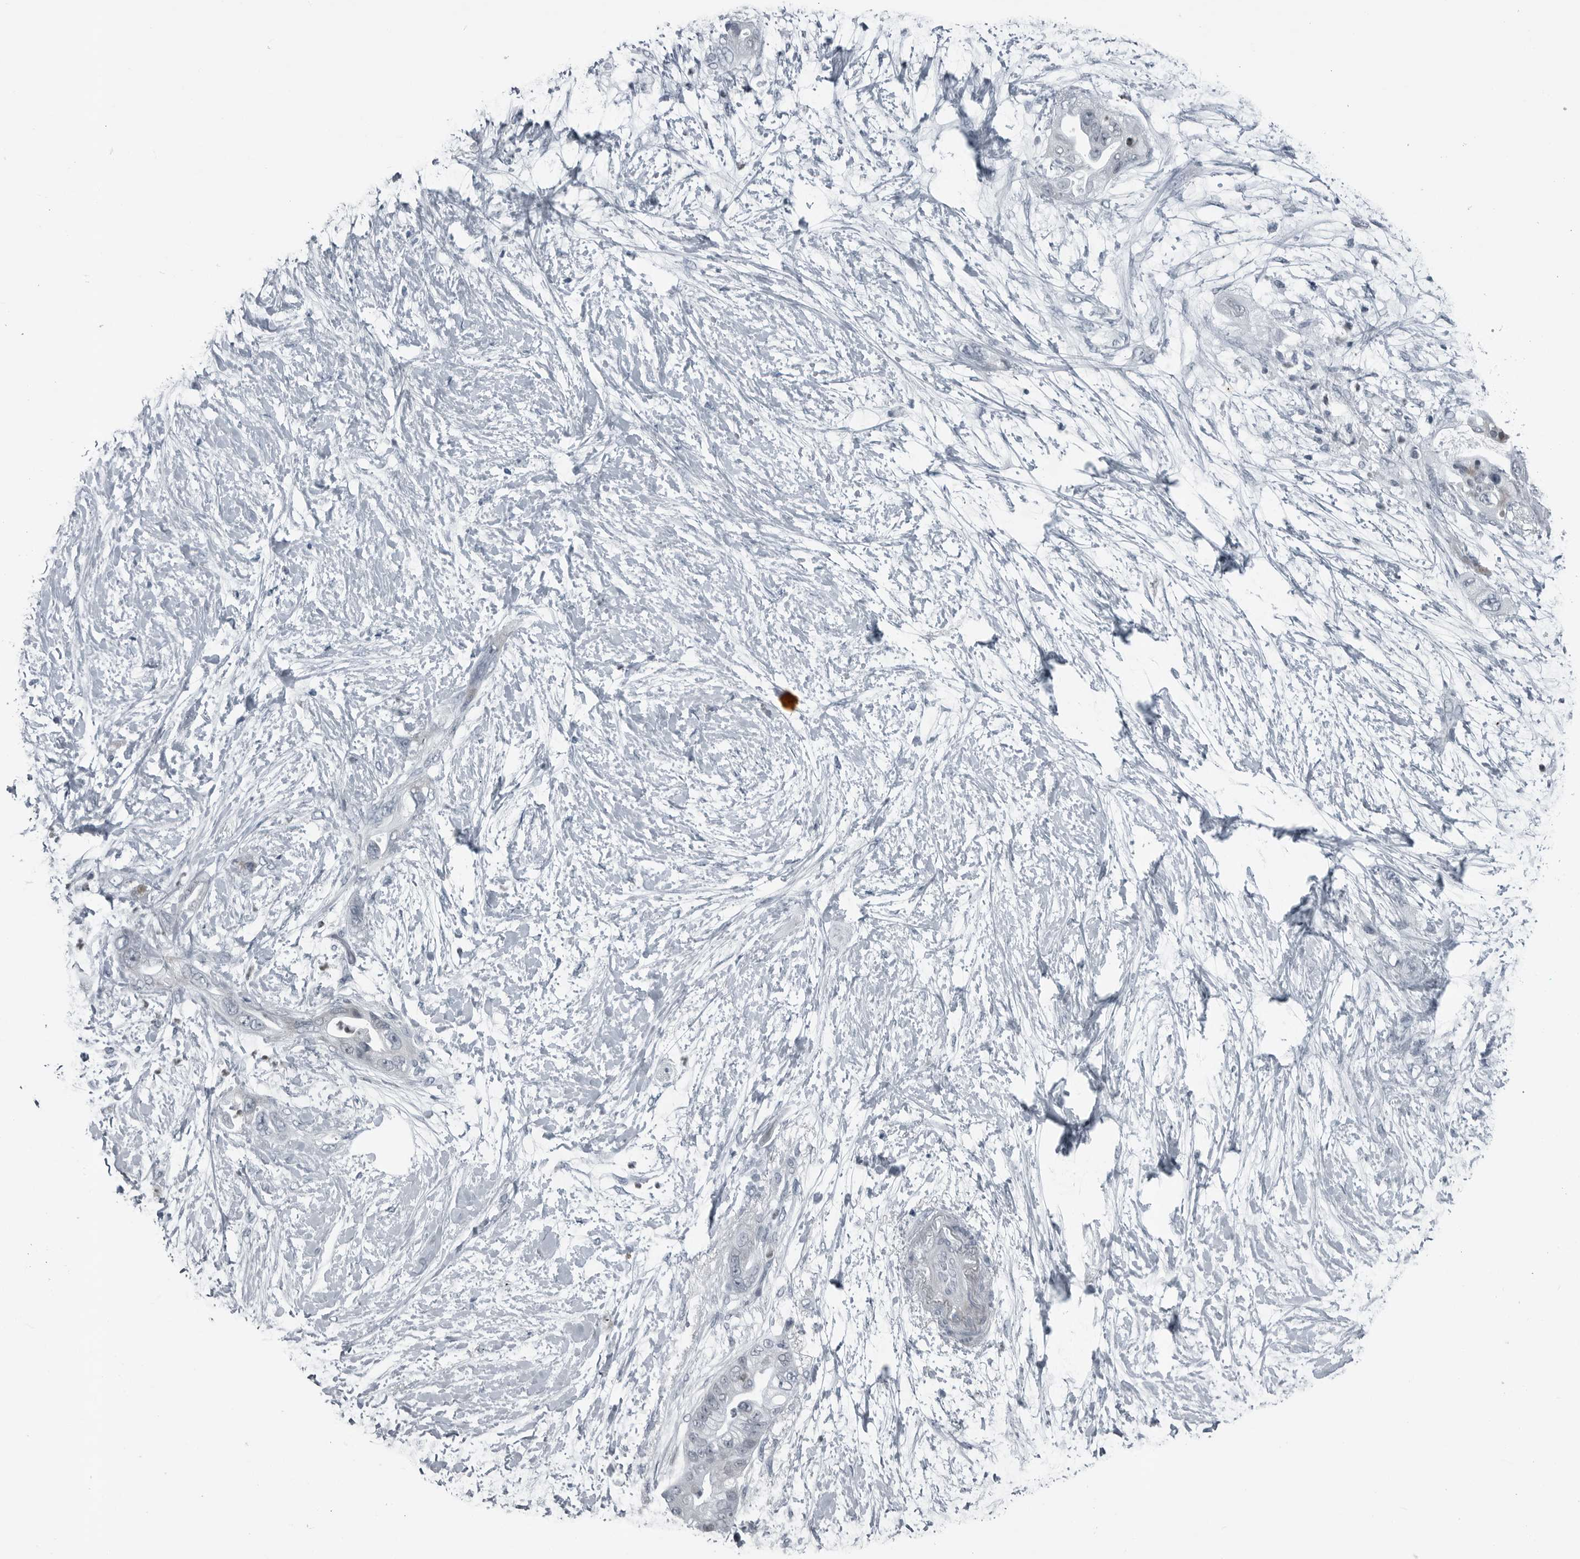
{"staining": {"intensity": "negative", "quantity": "none", "location": "none"}, "tissue": "pancreatic cancer", "cell_type": "Tumor cells", "image_type": "cancer", "snomed": [{"axis": "morphology", "description": "Adenocarcinoma, NOS"}, {"axis": "topography", "description": "Pancreas"}], "caption": "Immunohistochemistry (IHC) of human adenocarcinoma (pancreatic) exhibits no staining in tumor cells.", "gene": "DNAAF11", "patient": {"sex": "male", "age": 53}}